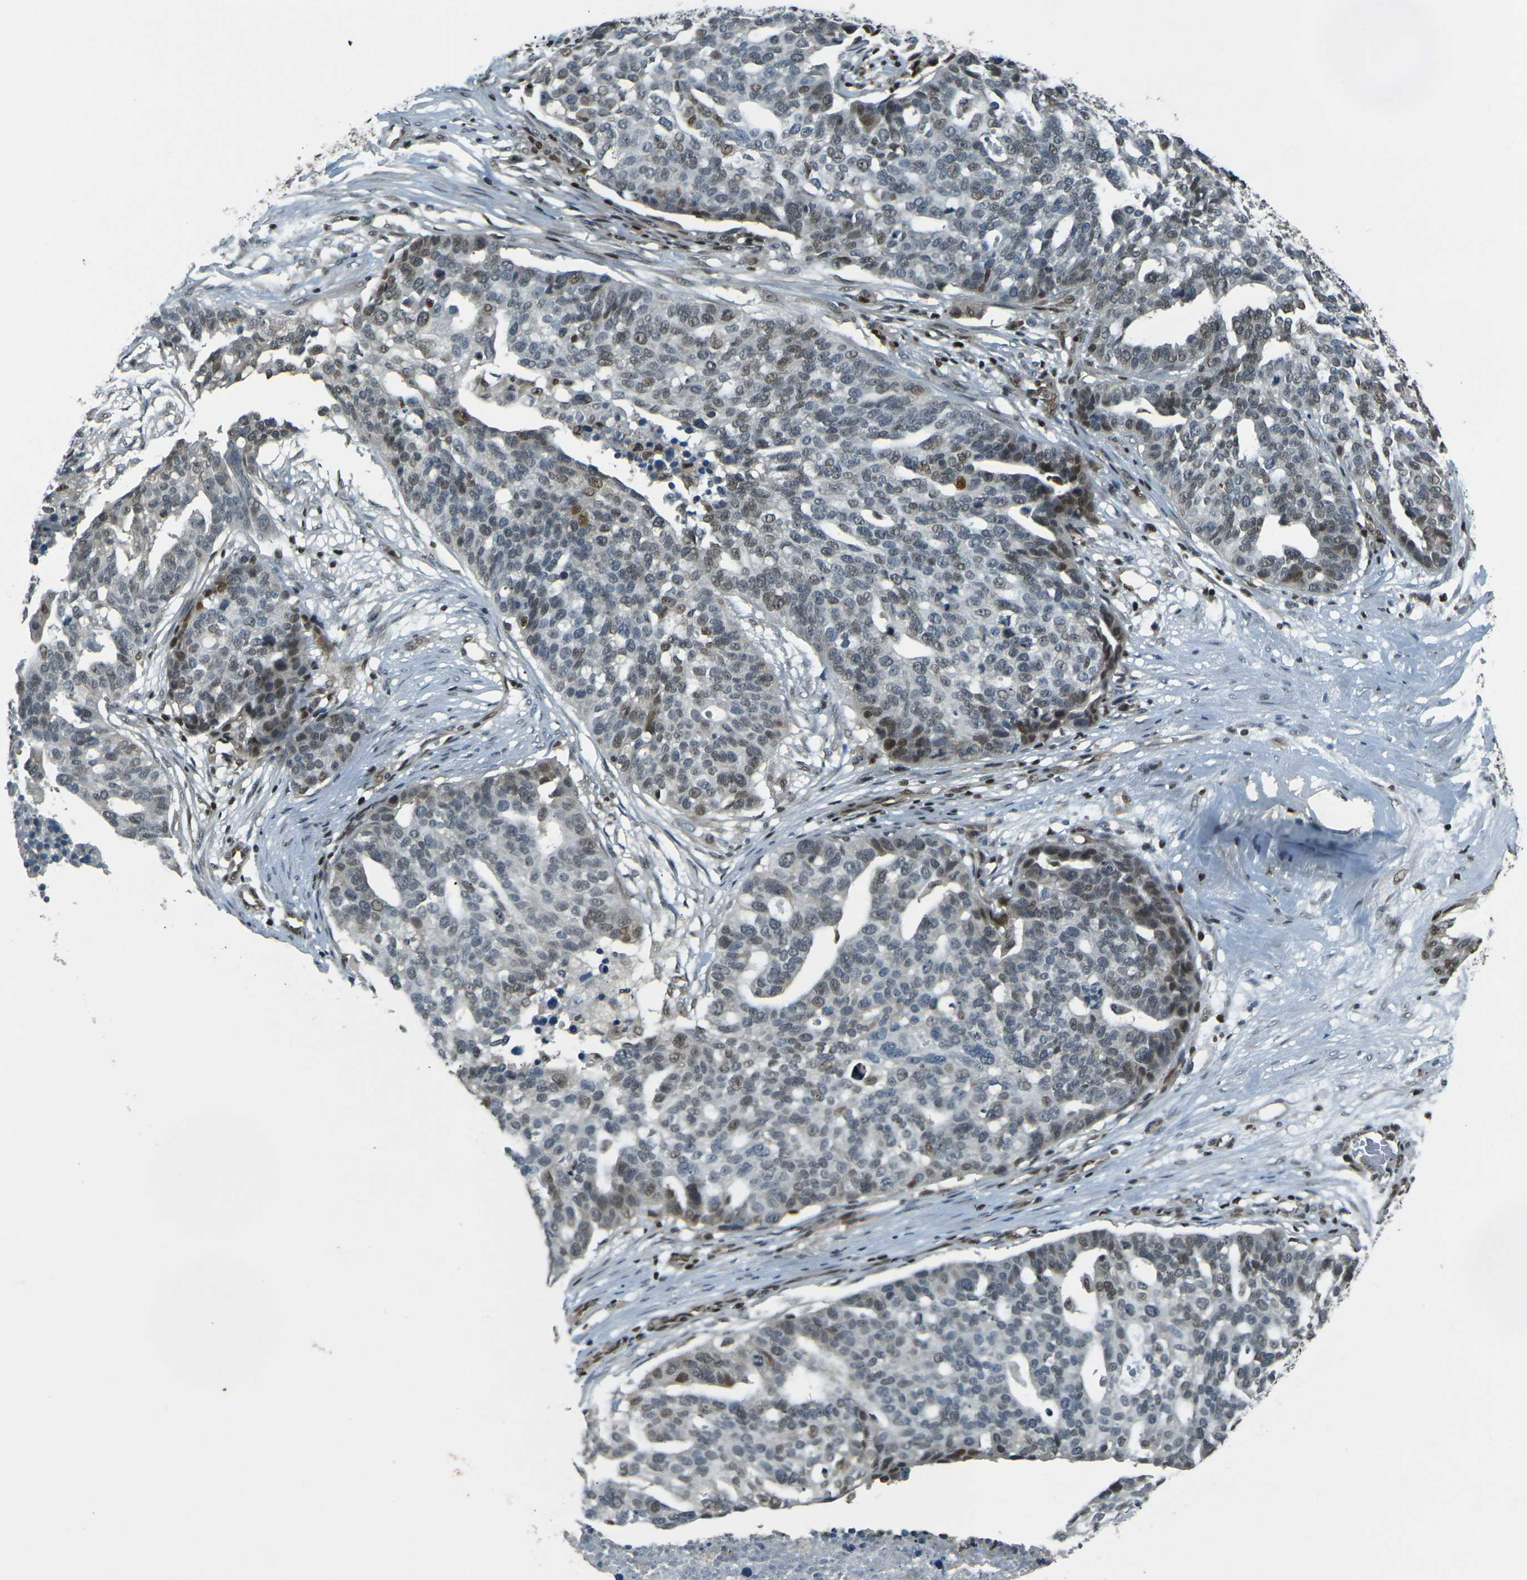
{"staining": {"intensity": "moderate", "quantity": "25%-75%", "location": "nuclear"}, "tissue": "ovarian cancer", "cell_type": "Tumor cells", "image_type": "cancer", "snomed": [{"axis": "morphology", "description": "Cystadenocarcinoma, serous, NOS"}, {"axis": "topography", "description": "Ovary"}], "caption": "Human serous cystadenocarcinoma (ovarian) stained with a brown dye demonstrates moderate nuclear positive expression in approximately 25%-75% of tumor cells.", "gene": "NHEJ1", "patient": {"sex": "female", "age": 59}}